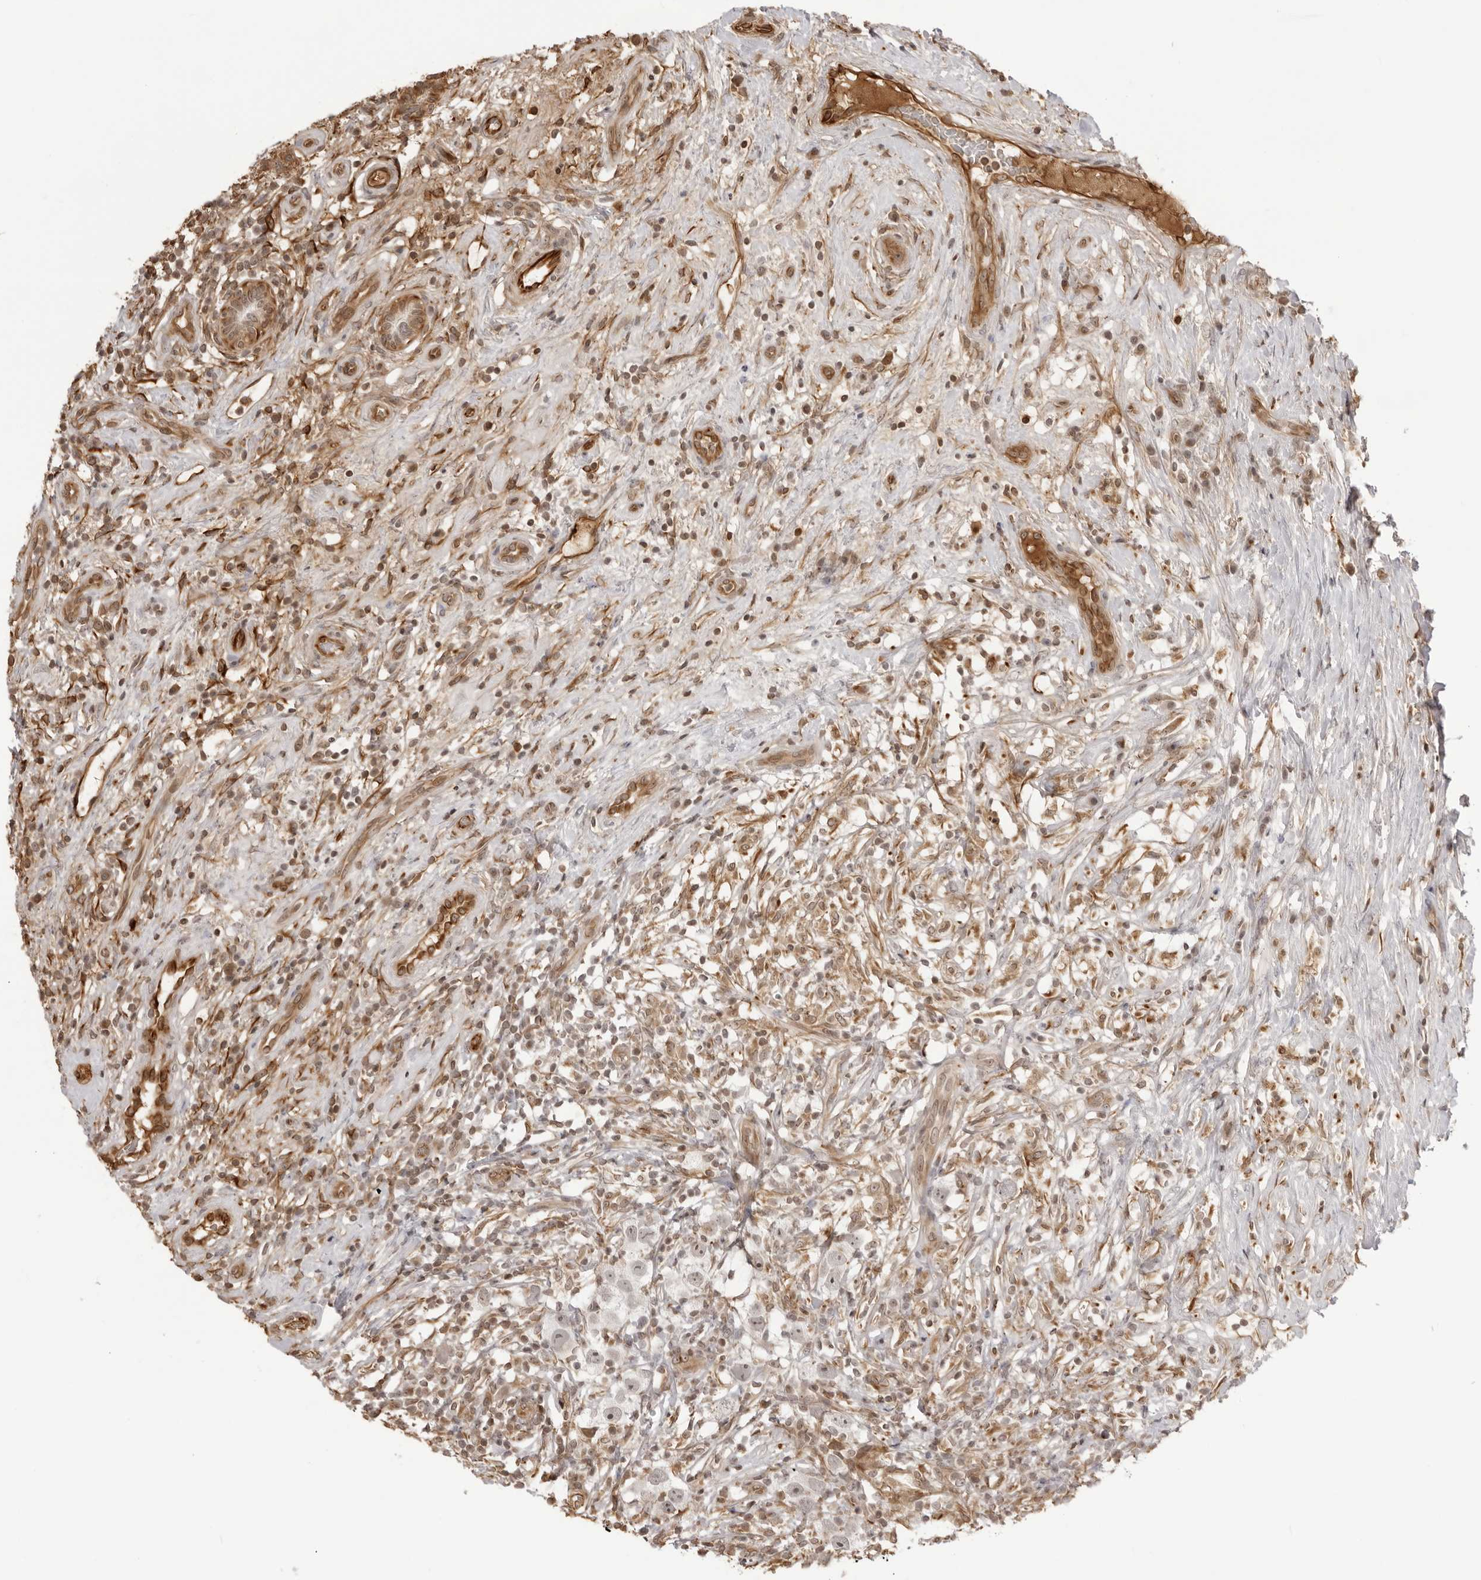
{"staining": {"intensity": "negative", "quantity": "none", "location": "none"}, "tissue": "testis cancer", "cell_type": "Tumor cells", "image_type": "cancer", "snomed": [{"axis": "morphology", "description": "Seminoma, NOS"}, {"axis": "topography", "description": "Testis"}], "caption": "Tumor cells are negative for brown protein staining in testis cancer. (Immunohistochemistry (ihc), brightfield microscopy, high magnification).", "gene": "DYNLT5", "patient": {"sex": "male", "age": 49}}